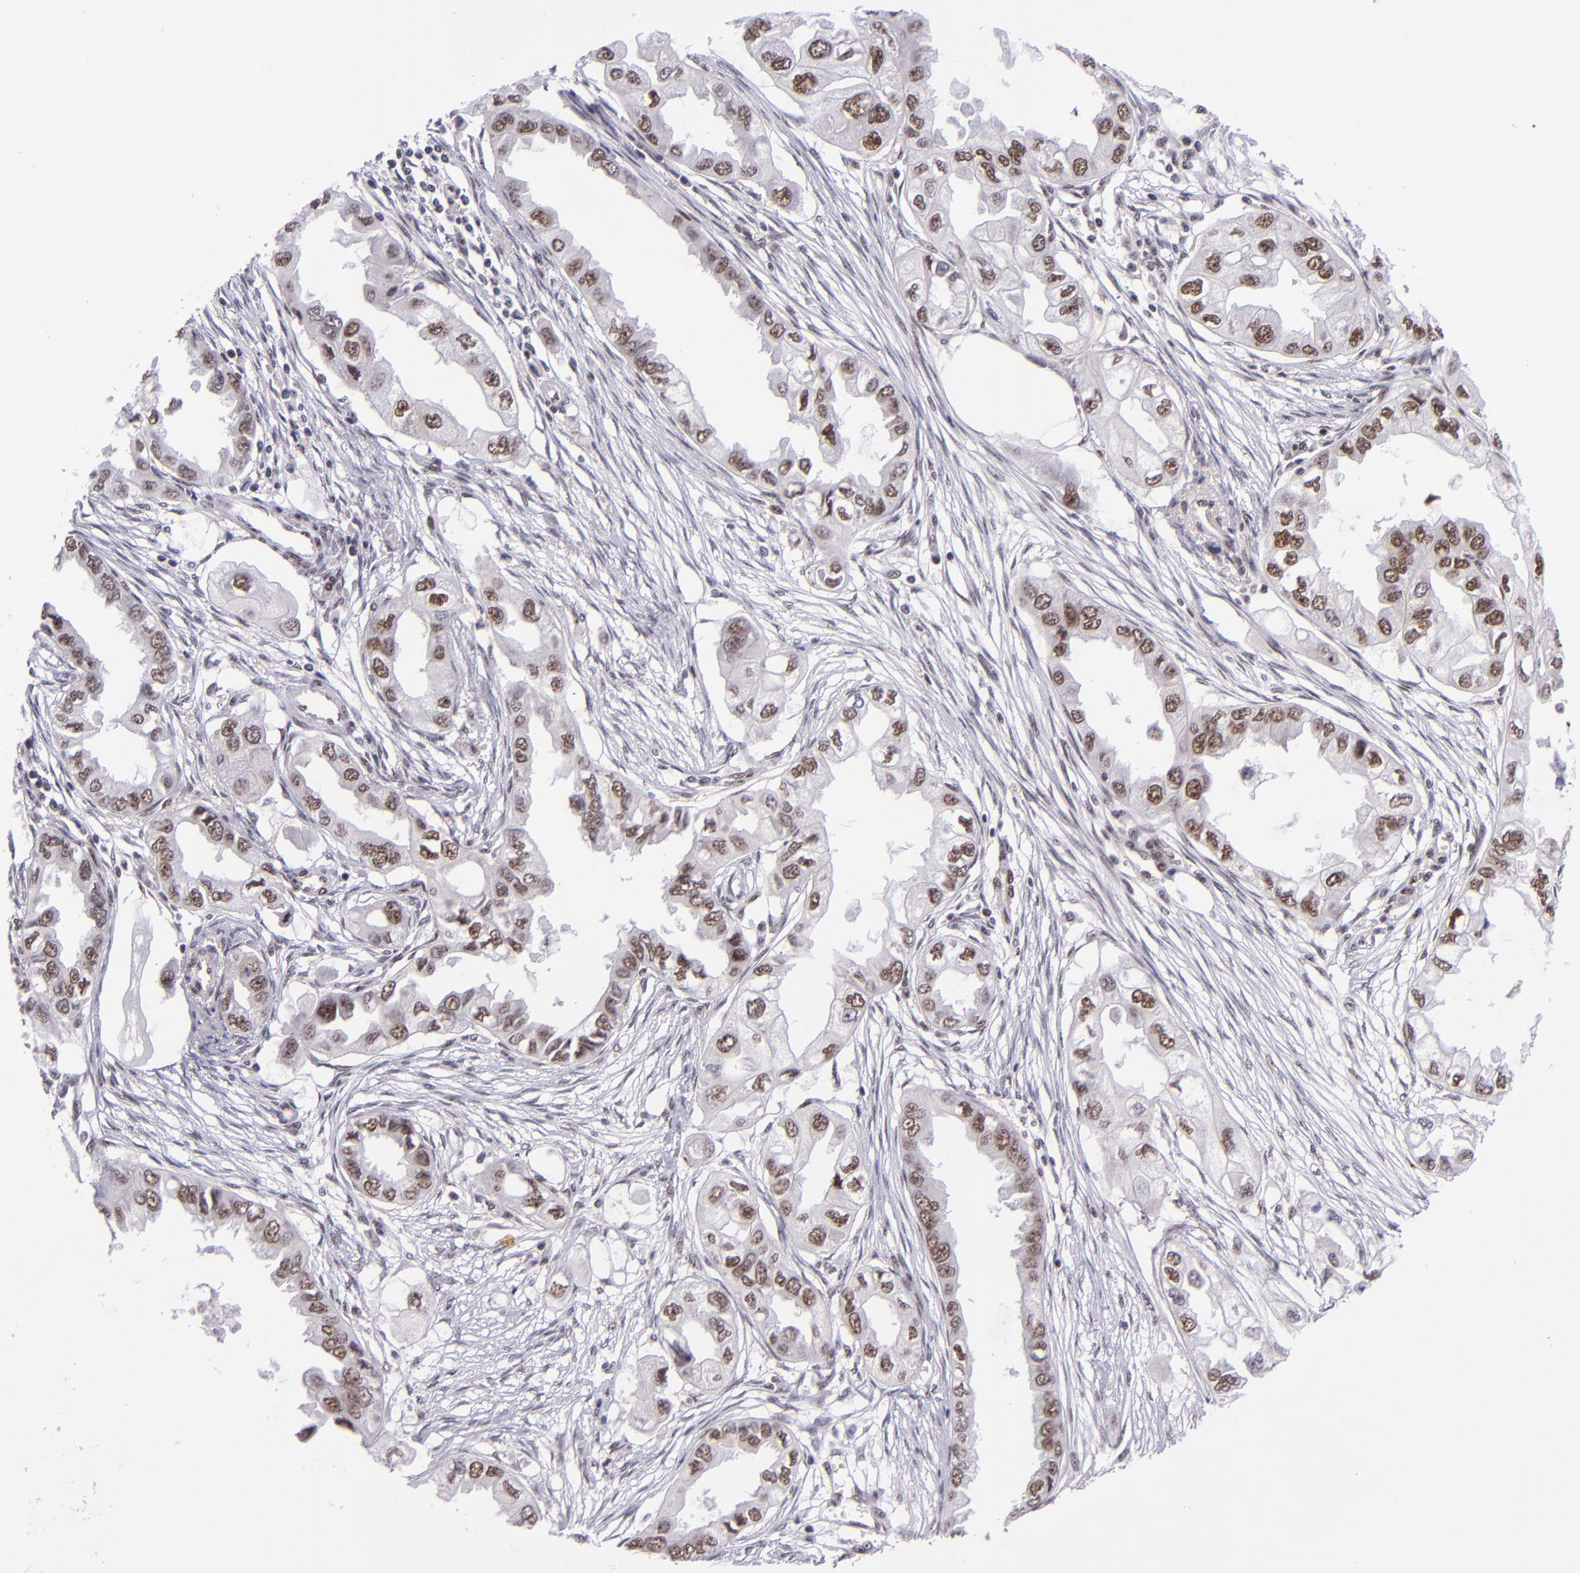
{"staining": {"intensity": "weak", "quantity": "25%-75%", "location": "nuclear"}, "tissue": "endometrial cancer", "cell_type": "Tumor cells", "image_type": "cancer", "snomed": [{"axis": "morphology", "description": "Adenocarcinoma, NOS"}, {"axis": "topography", "description": "Endometrium"}], "caption": "IHC of endometrial adenocarcinoma exhibits low levels of weak nuclear staining in approximately 25%-75% of tumor cells.", "gene": "GPKOW", "patient": {"sex": "female", "age": 67}}